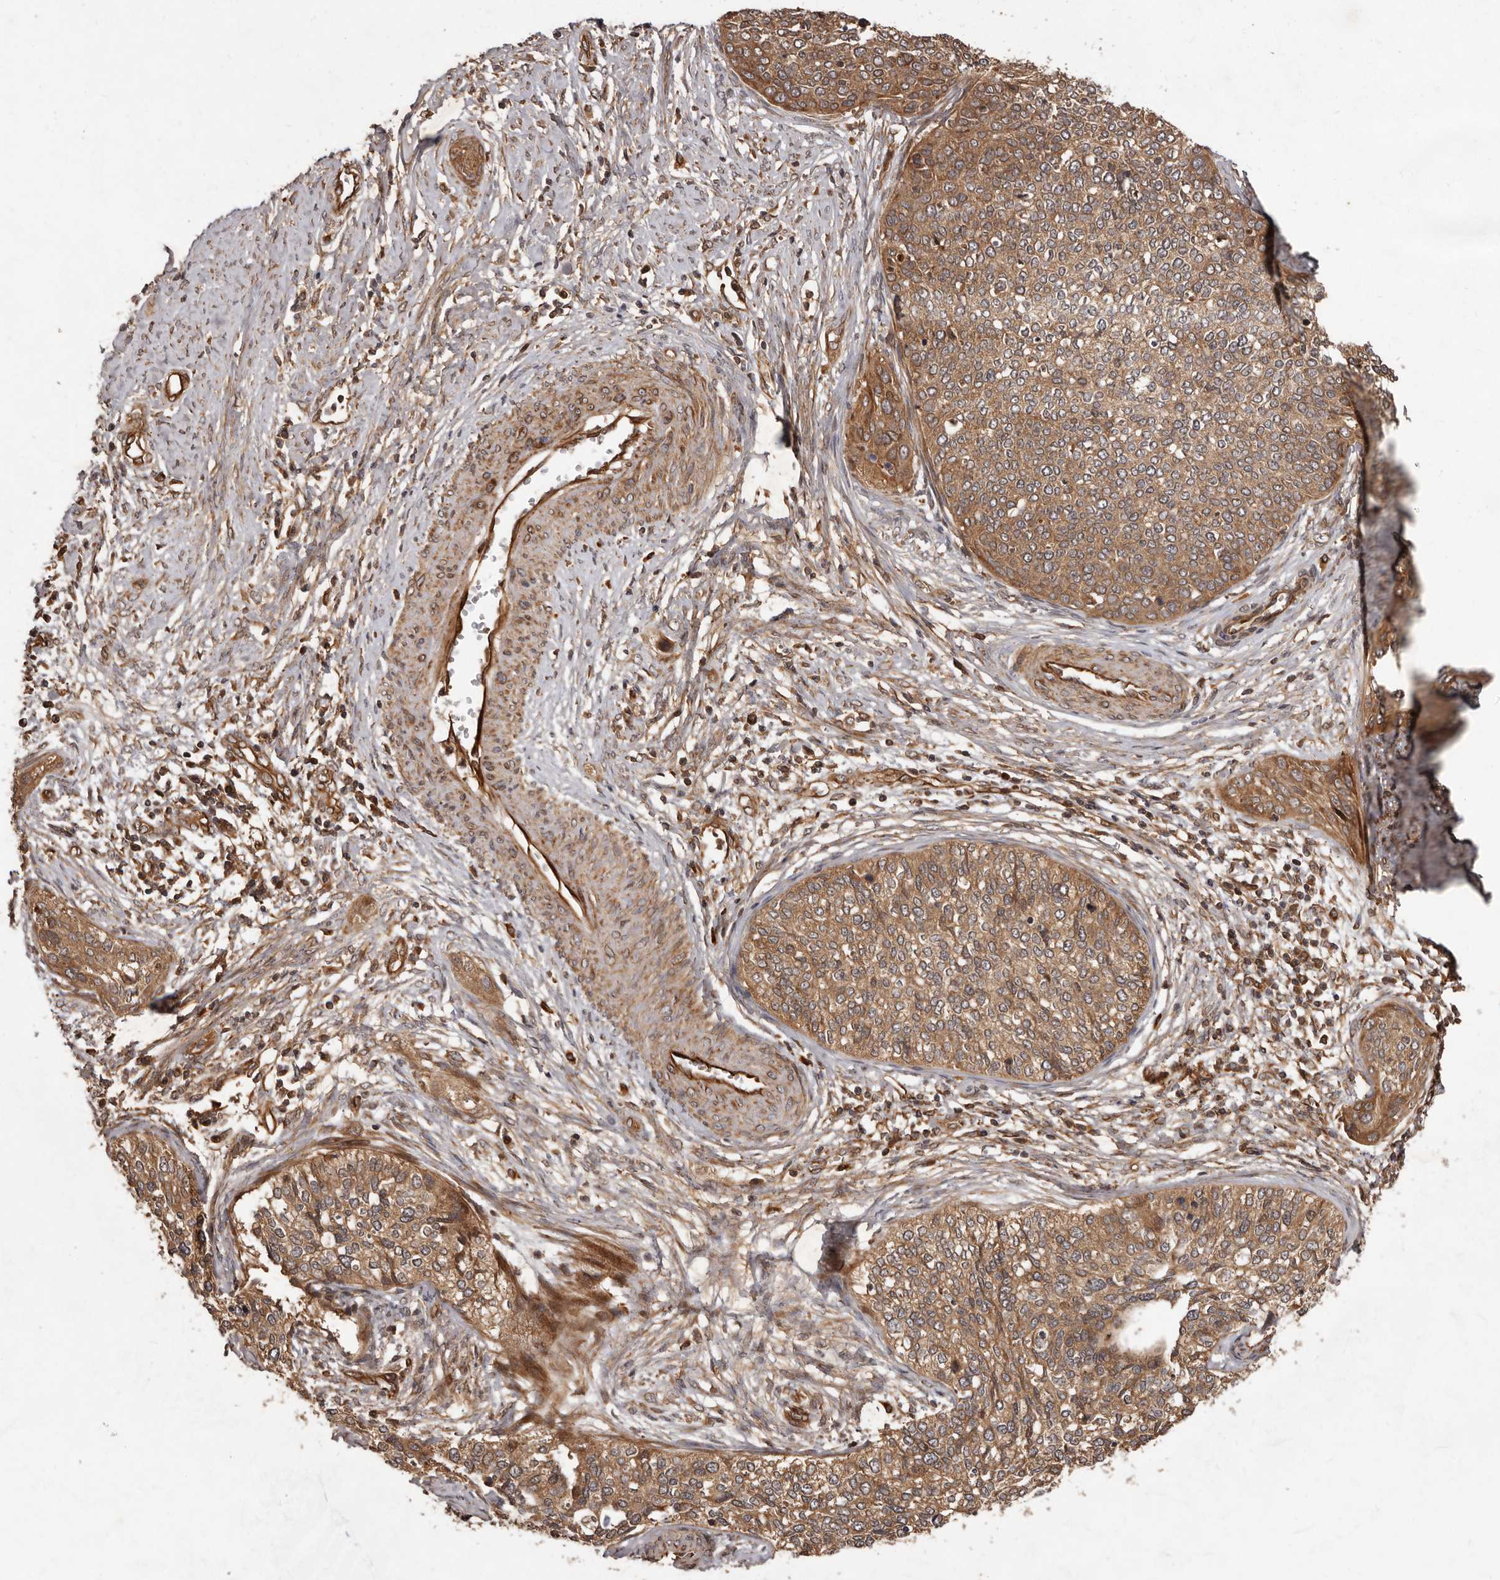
{"staining": {"intensity": "moderate", "quantity": ">75%", "location": "cytoplasmic/membranous"}, "tissue": "cervical cancer", "cell_type": "Tumor cells", "image_type": "cancer", "snomed": [{"axis": "morphology", "description": "Squamous cell carcinoma, NOS"}, {"axis": "topography", "description": "Cervix"}], "caption": "Immunohistochemistry histopathology image of neoplastic tissue: human cervical squamous cell carcinoma stained using IHC displays medium levels of moderate protein expression localized specifically in the cytoplasmic/membranous of tumor cells, appearing as a cytoplasmic/membranous brown color.", "gene": "STK36", "patient": {"sex": "female", "age": 37}}